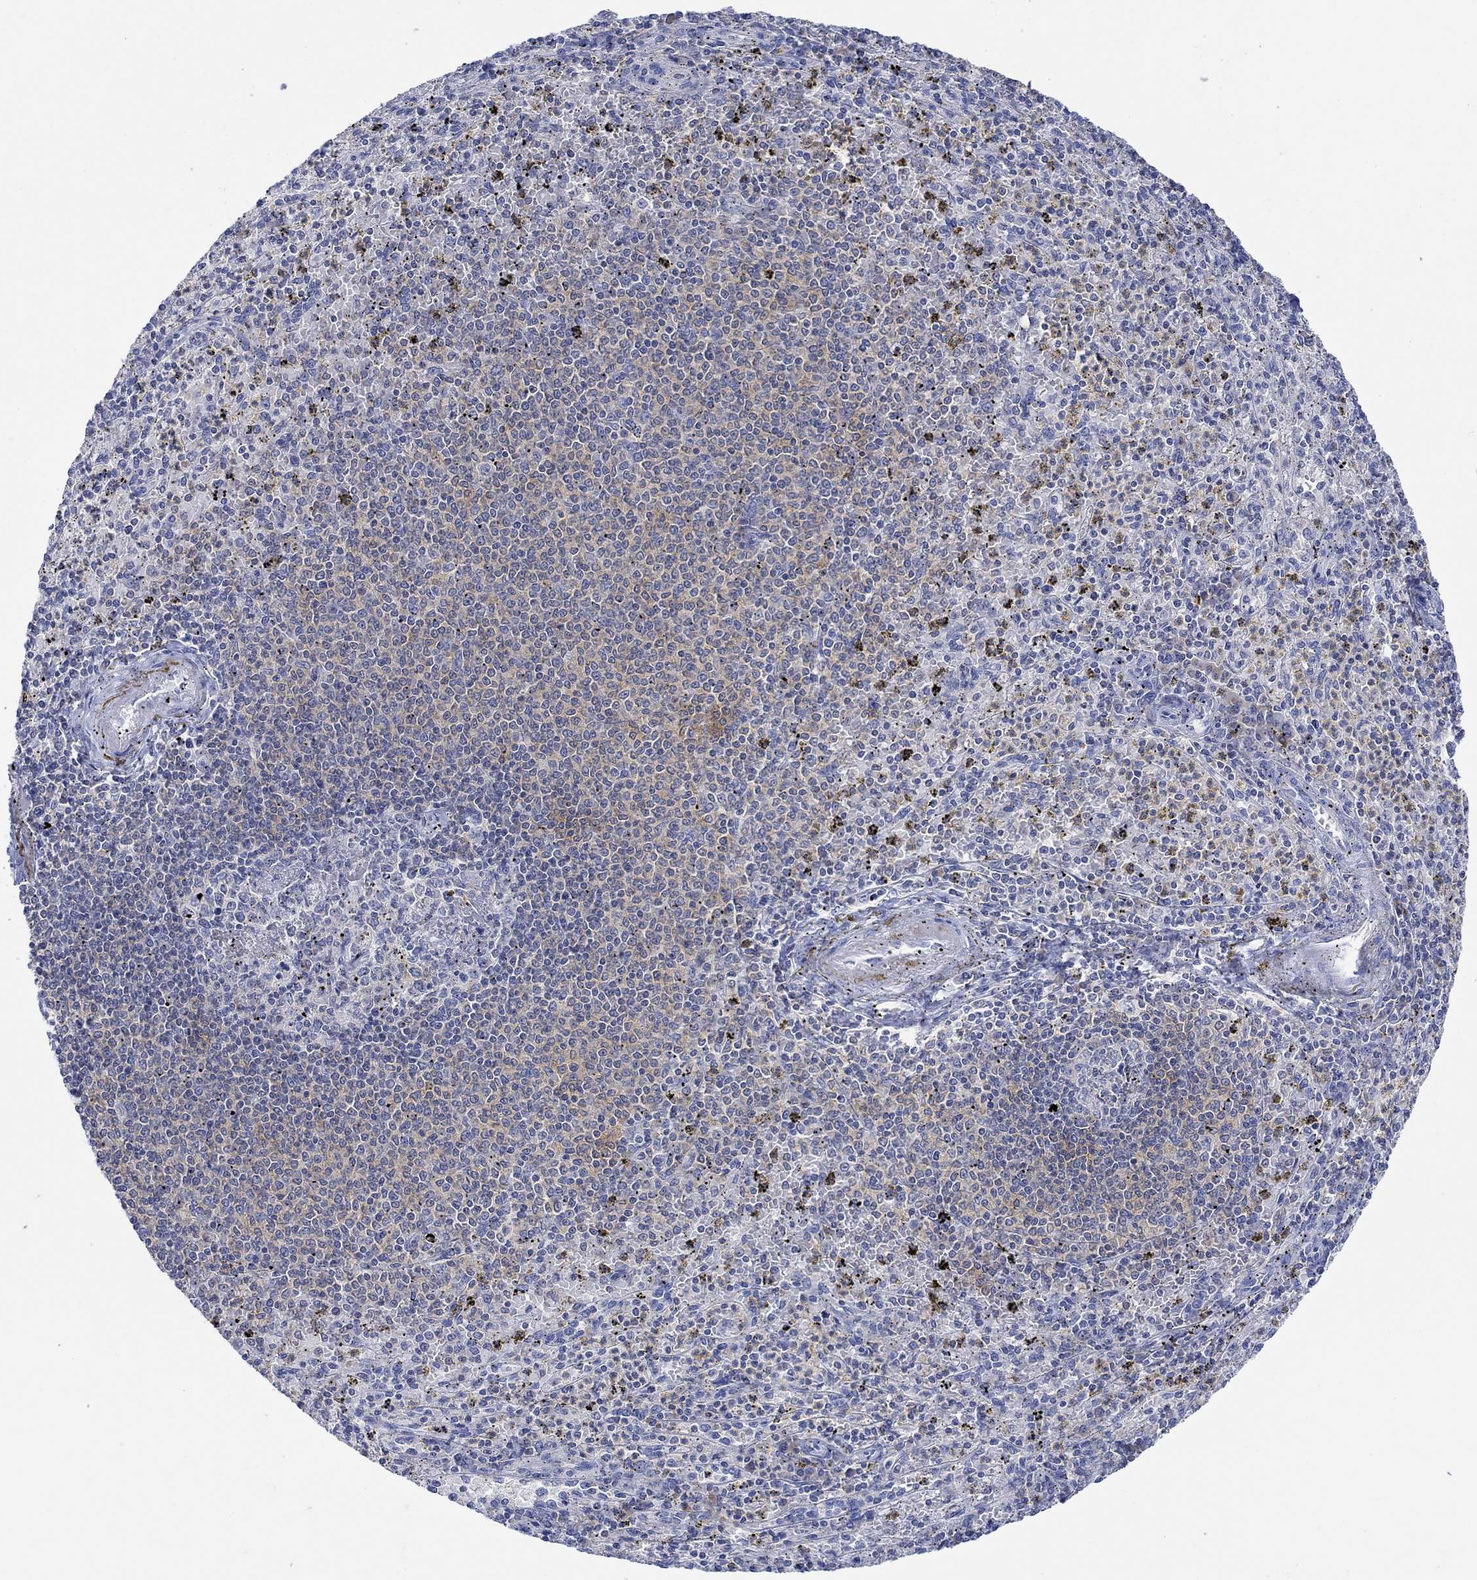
{"staining": {"intensity": "negative", "quantity": "none", "location": "none"}, "tissue": "spleen", "cell_type": "Cells in red pulp", "image_type": "normal", "snomed": [{"axis": "morphology", "description": "Normal tissue, NOS"}, {"axis": "topography", "description": "Spleen"}], "caption": "IHC micrograph of unremarkable human spleen stained for a protein (brown), which displays no positivity in cells in red pulp. (DAB (3,3'-diaminobenzidine) immunohistochemistry (IHC), high magnification).", "gene": "GCM1", "patient": {"sex": "male", "age": 60}}